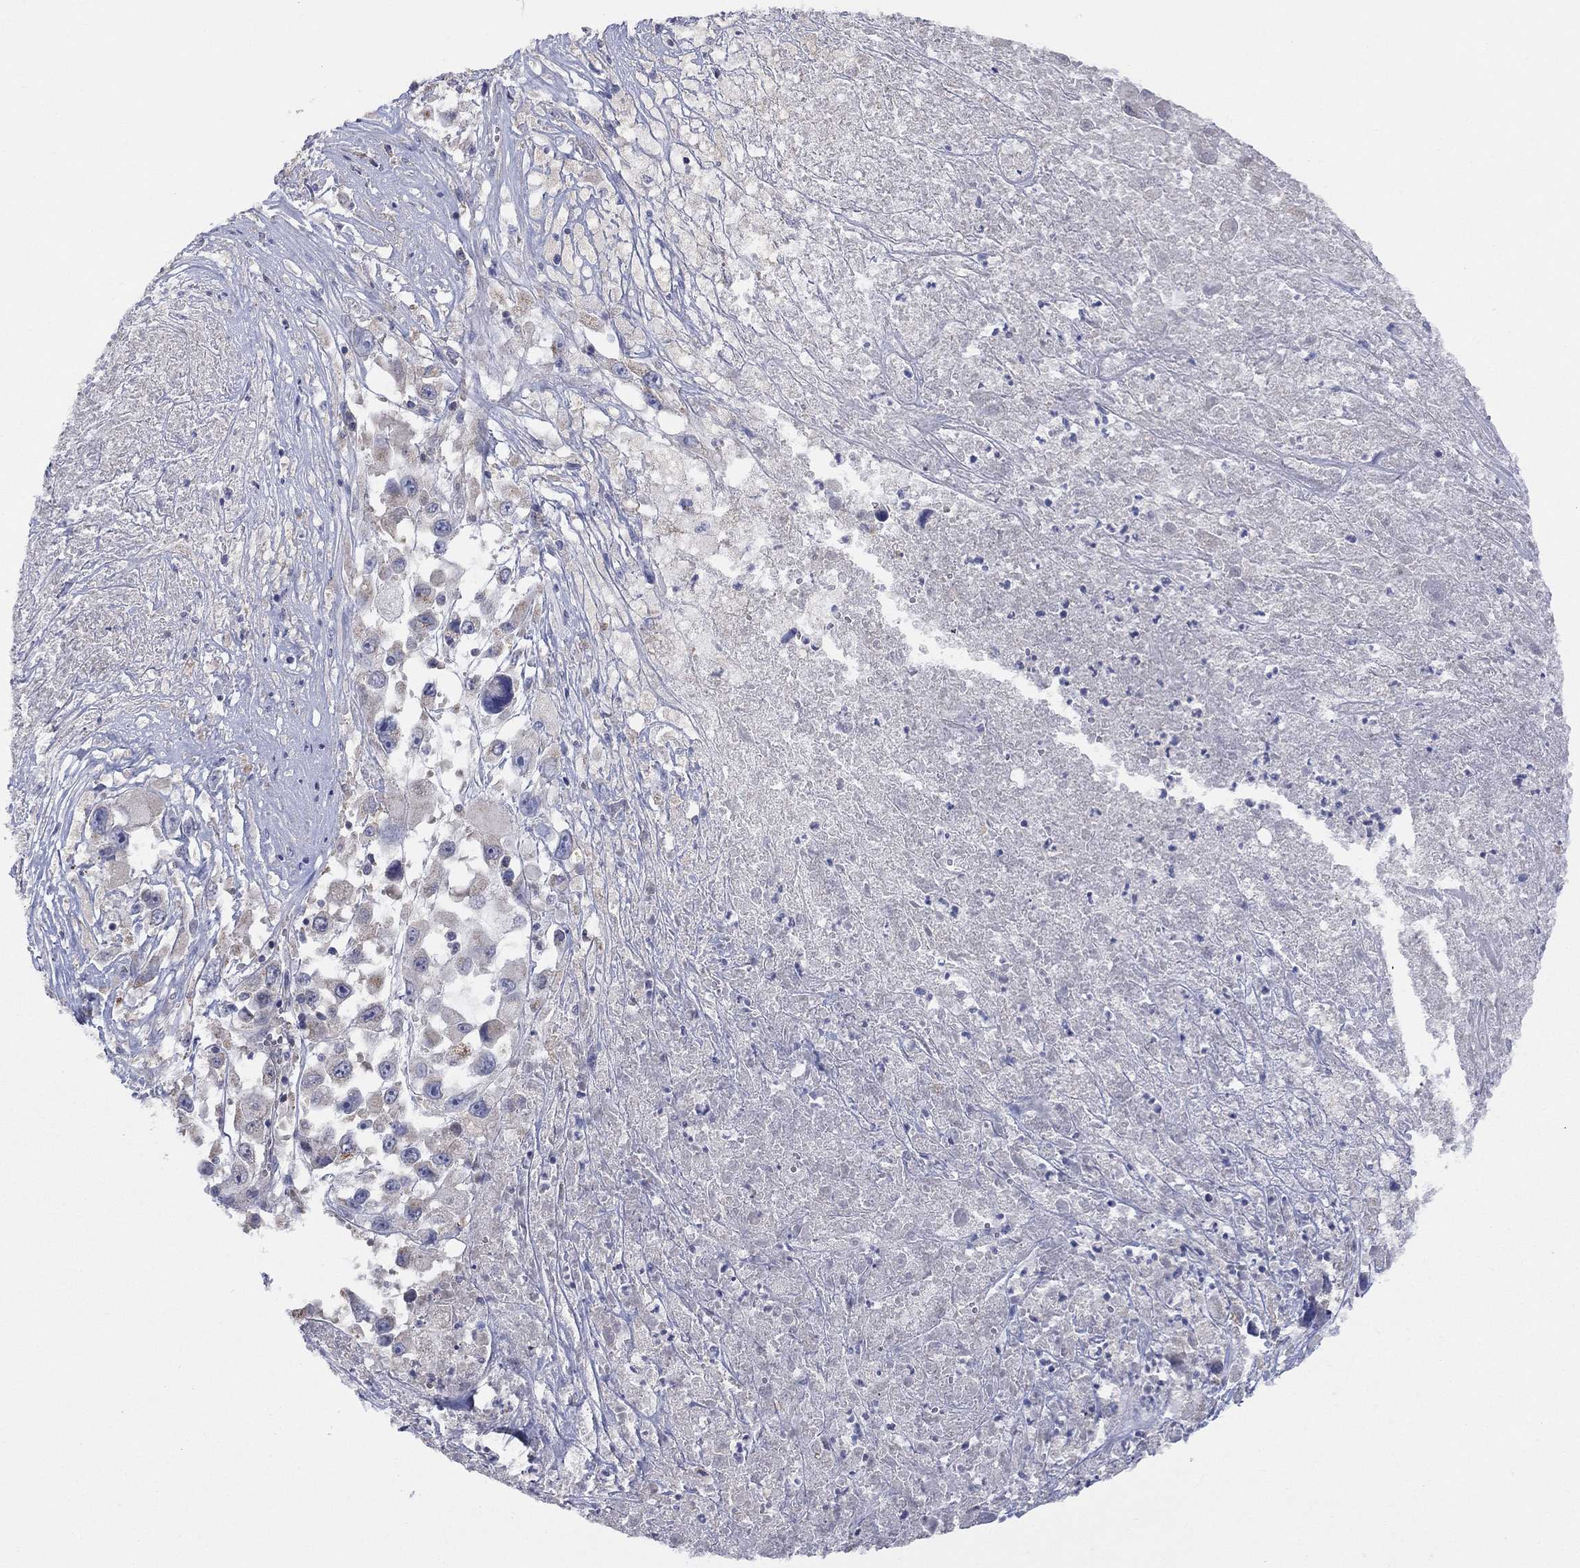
{"staining": {"intensity": "moderate", "quantity": "<25%", "location": "cytoplasmic/membranous"}, "tissue": "melanoma", "cell_type": "Tumor cells", "image_type": "cancer", "snomed": [{"axis": "morphology", "description": "Malignant melanoma, Metastatic site"}, {"axis": "topography", "description": "Lymph node"}], "caption": "This is an image of IHC staining of malignant melanoma (metastatic site), which shows moderate positivity in the cytoplasmic/membranous of tumor cells.", "gene": "CLVS1", "patient": {"sex": "male", "age": 50}}